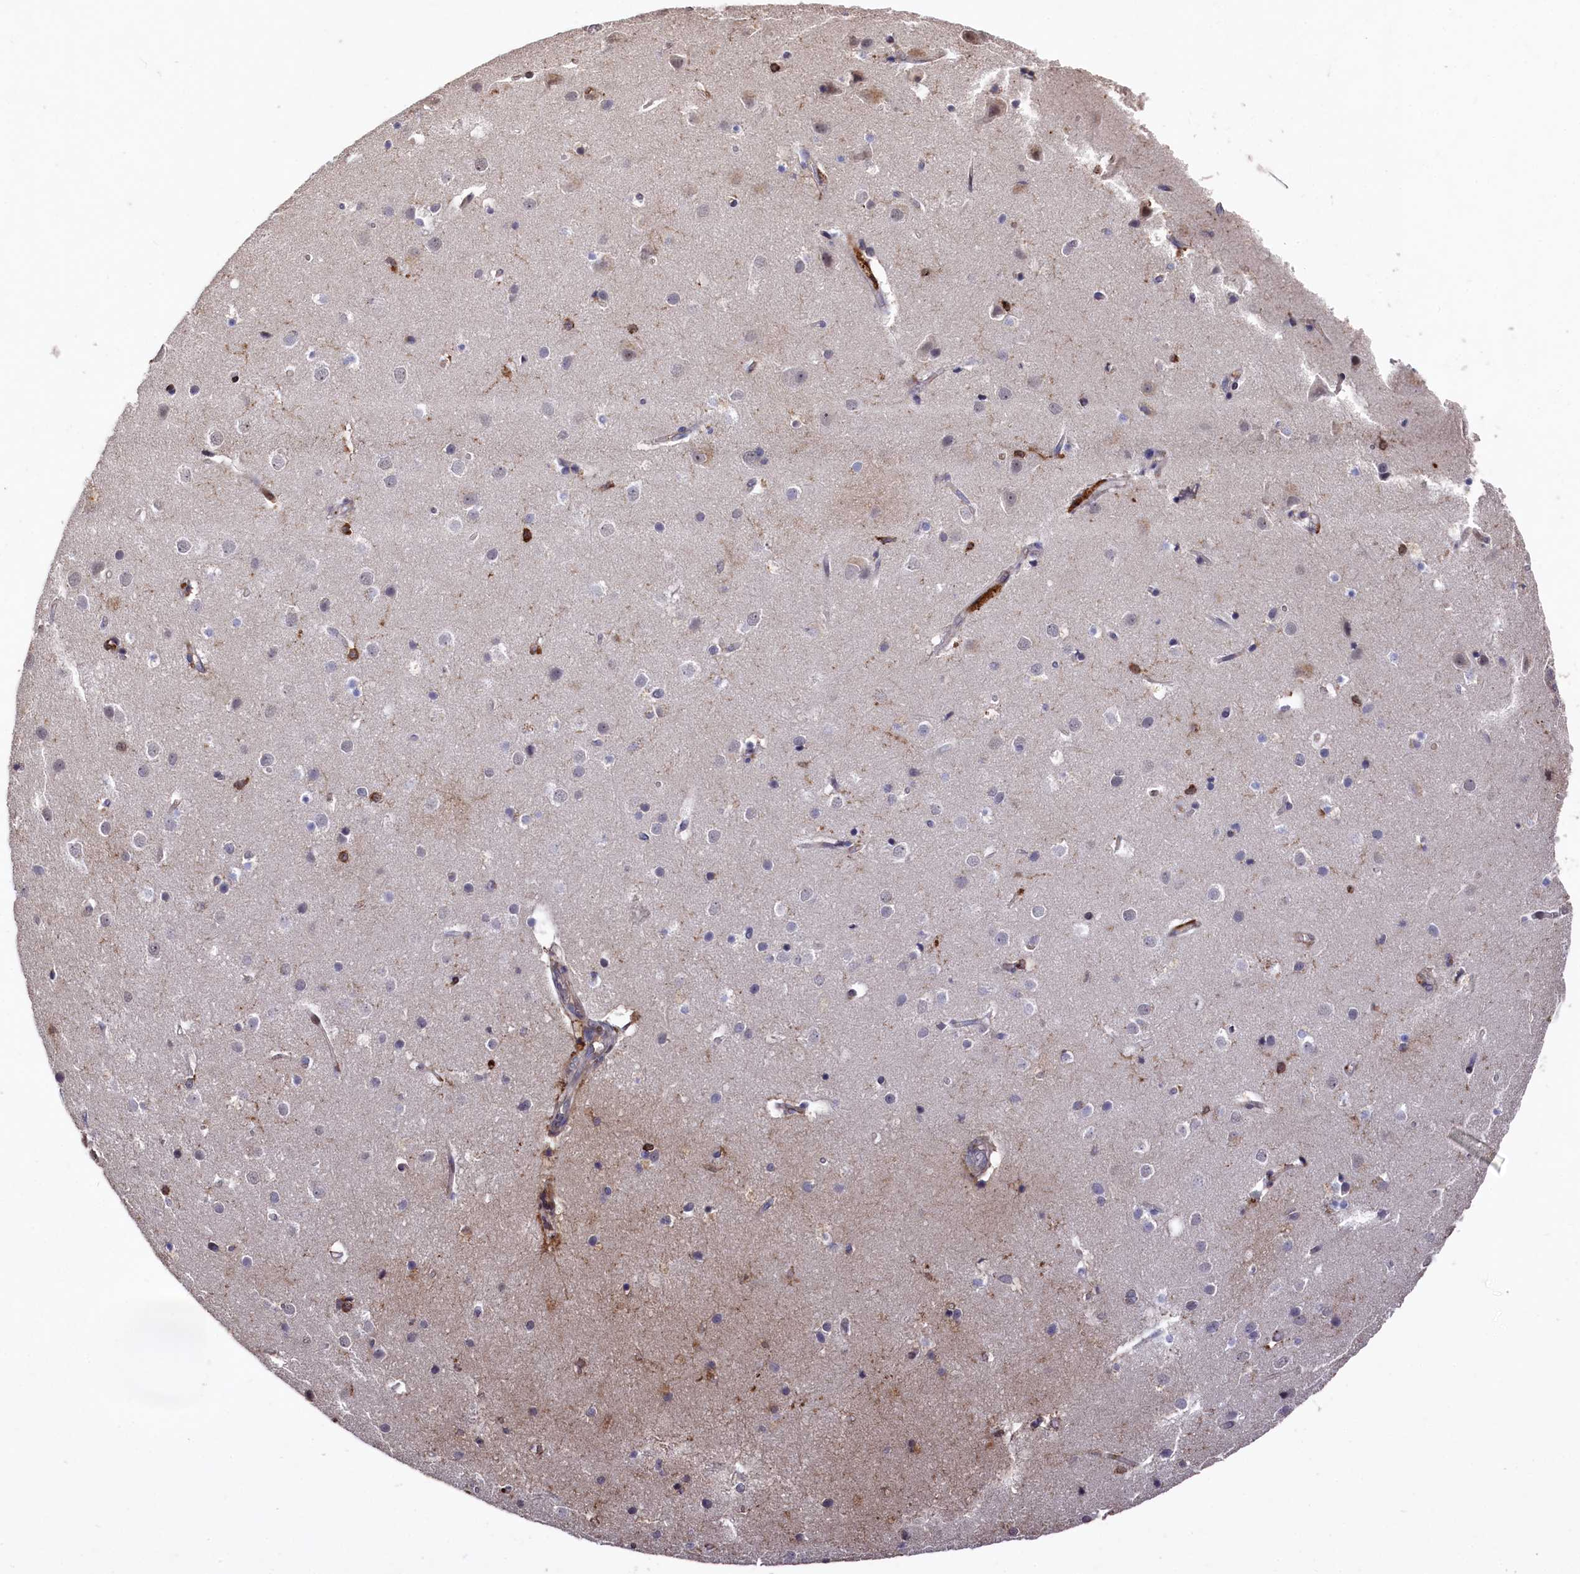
{"staining": {"intensity": "weak", "quantity": "25%-75%", "location": "cytoplasmic/membranous"}, "tissue": "cerebral cortex", "cell_type": "Endothelial cells", "image_type": "normal", "snomed": [{"axis": "morphology", "description": "Normal tissue, NOS"}, {"axis": "topography", "description": "Cerebral cortex"}], "caption": "Immunohistochemistry histopathology image of benign cerebral cortex stained for a protein (brown), which shows low levels of weak cytoplasmic/membranous positivity in about 25%-75% of endothelial cells.", "gene": "PLEKHO2", "patient": {"sex": "male", "age": 54}}